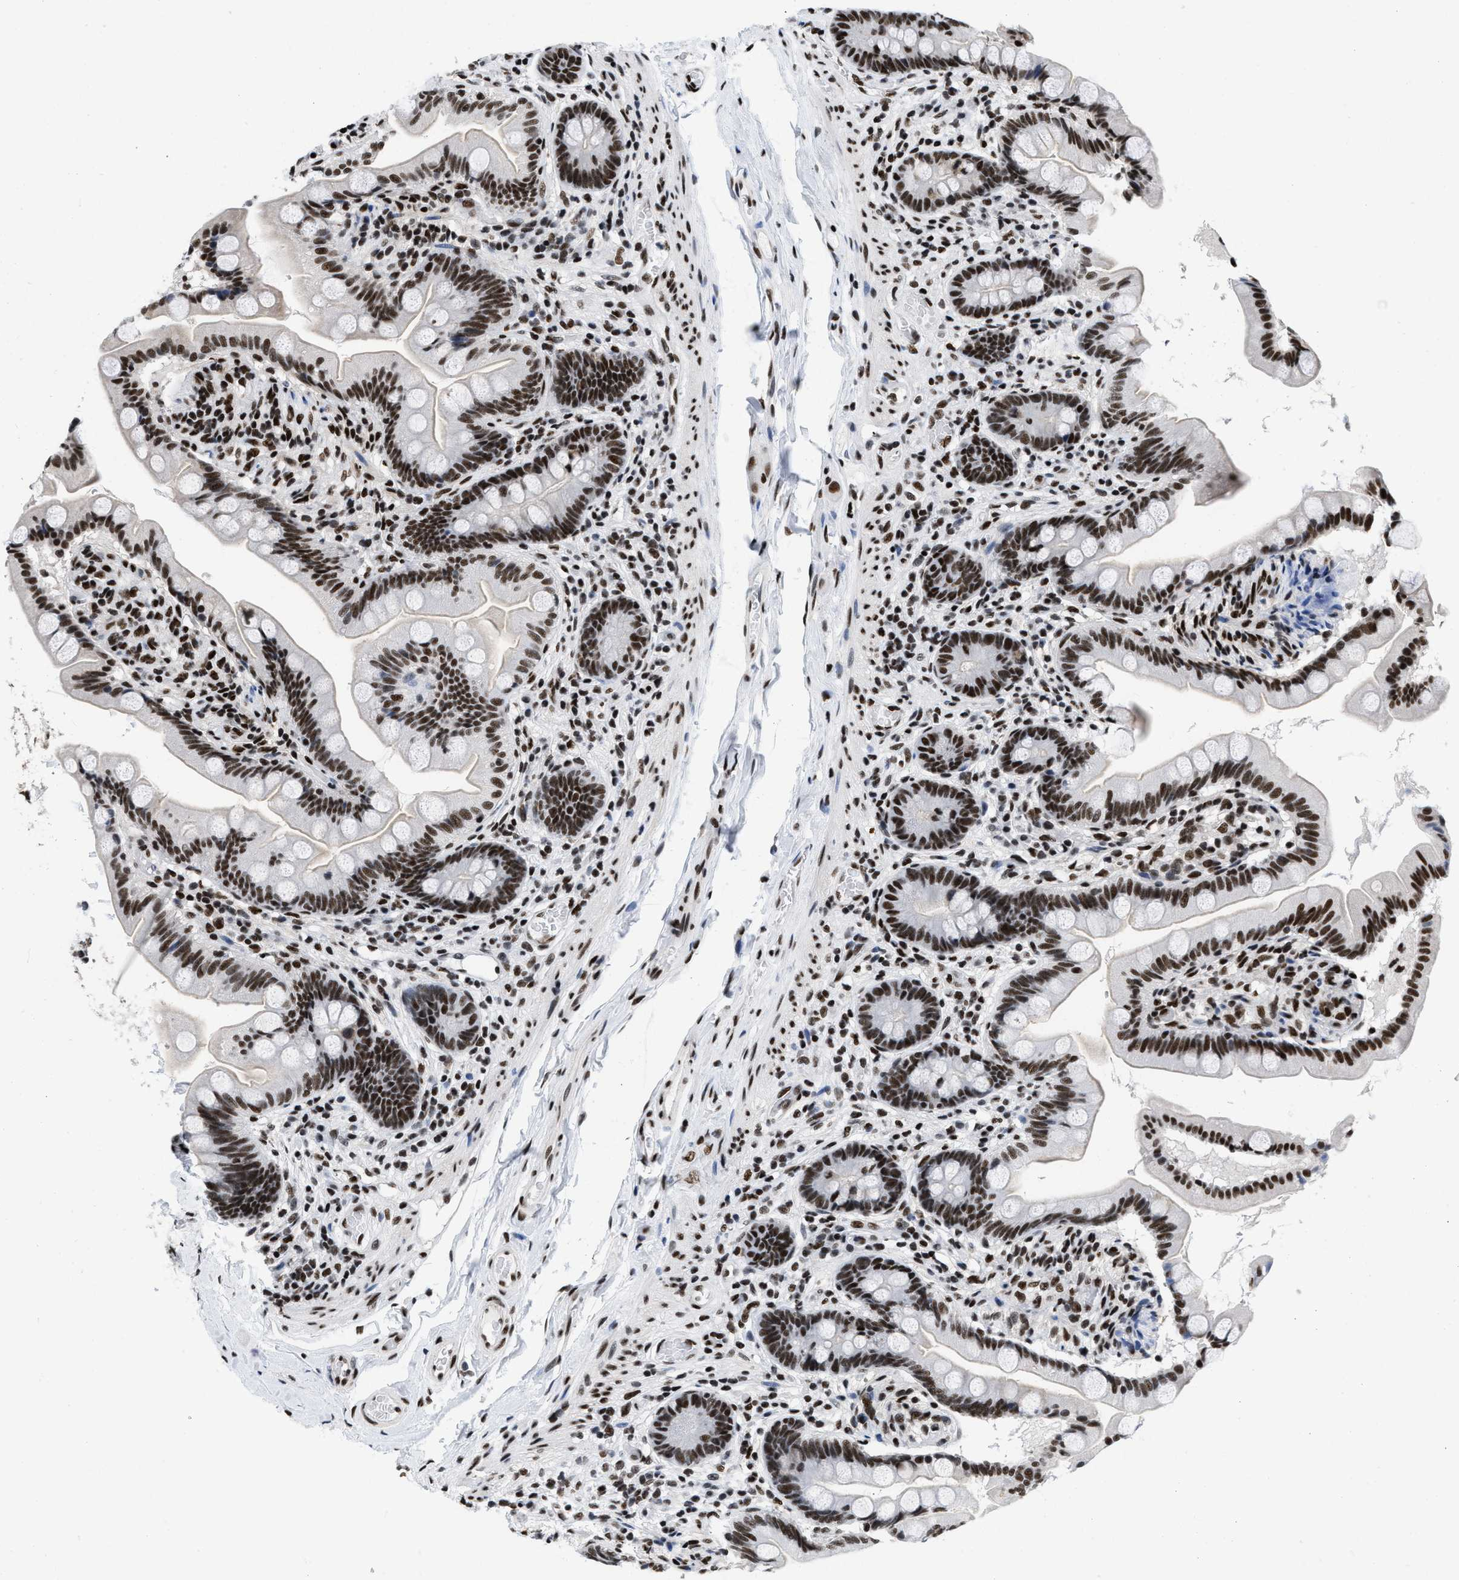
{"staining": {"intensity": "strong", "quantity": ">75%", "location": "nuclear"}, "tissue": "small intestine", "cell_type": "Glandular cells", "image_type": "normal", "snomed": [{"axis": "morphology", "description": "Normal tissue, NOS"}, {"axis": "topography", "description": "Small intestine"}], "caption": "IHC photomicrograph of normal human small intestine stained for a protein (brown), which exhibits high levels of strong nuclear staining in approximately >75% of glandular cells.", "gene": "CREB1", "patient": {"sex": "female", "age": 56}}